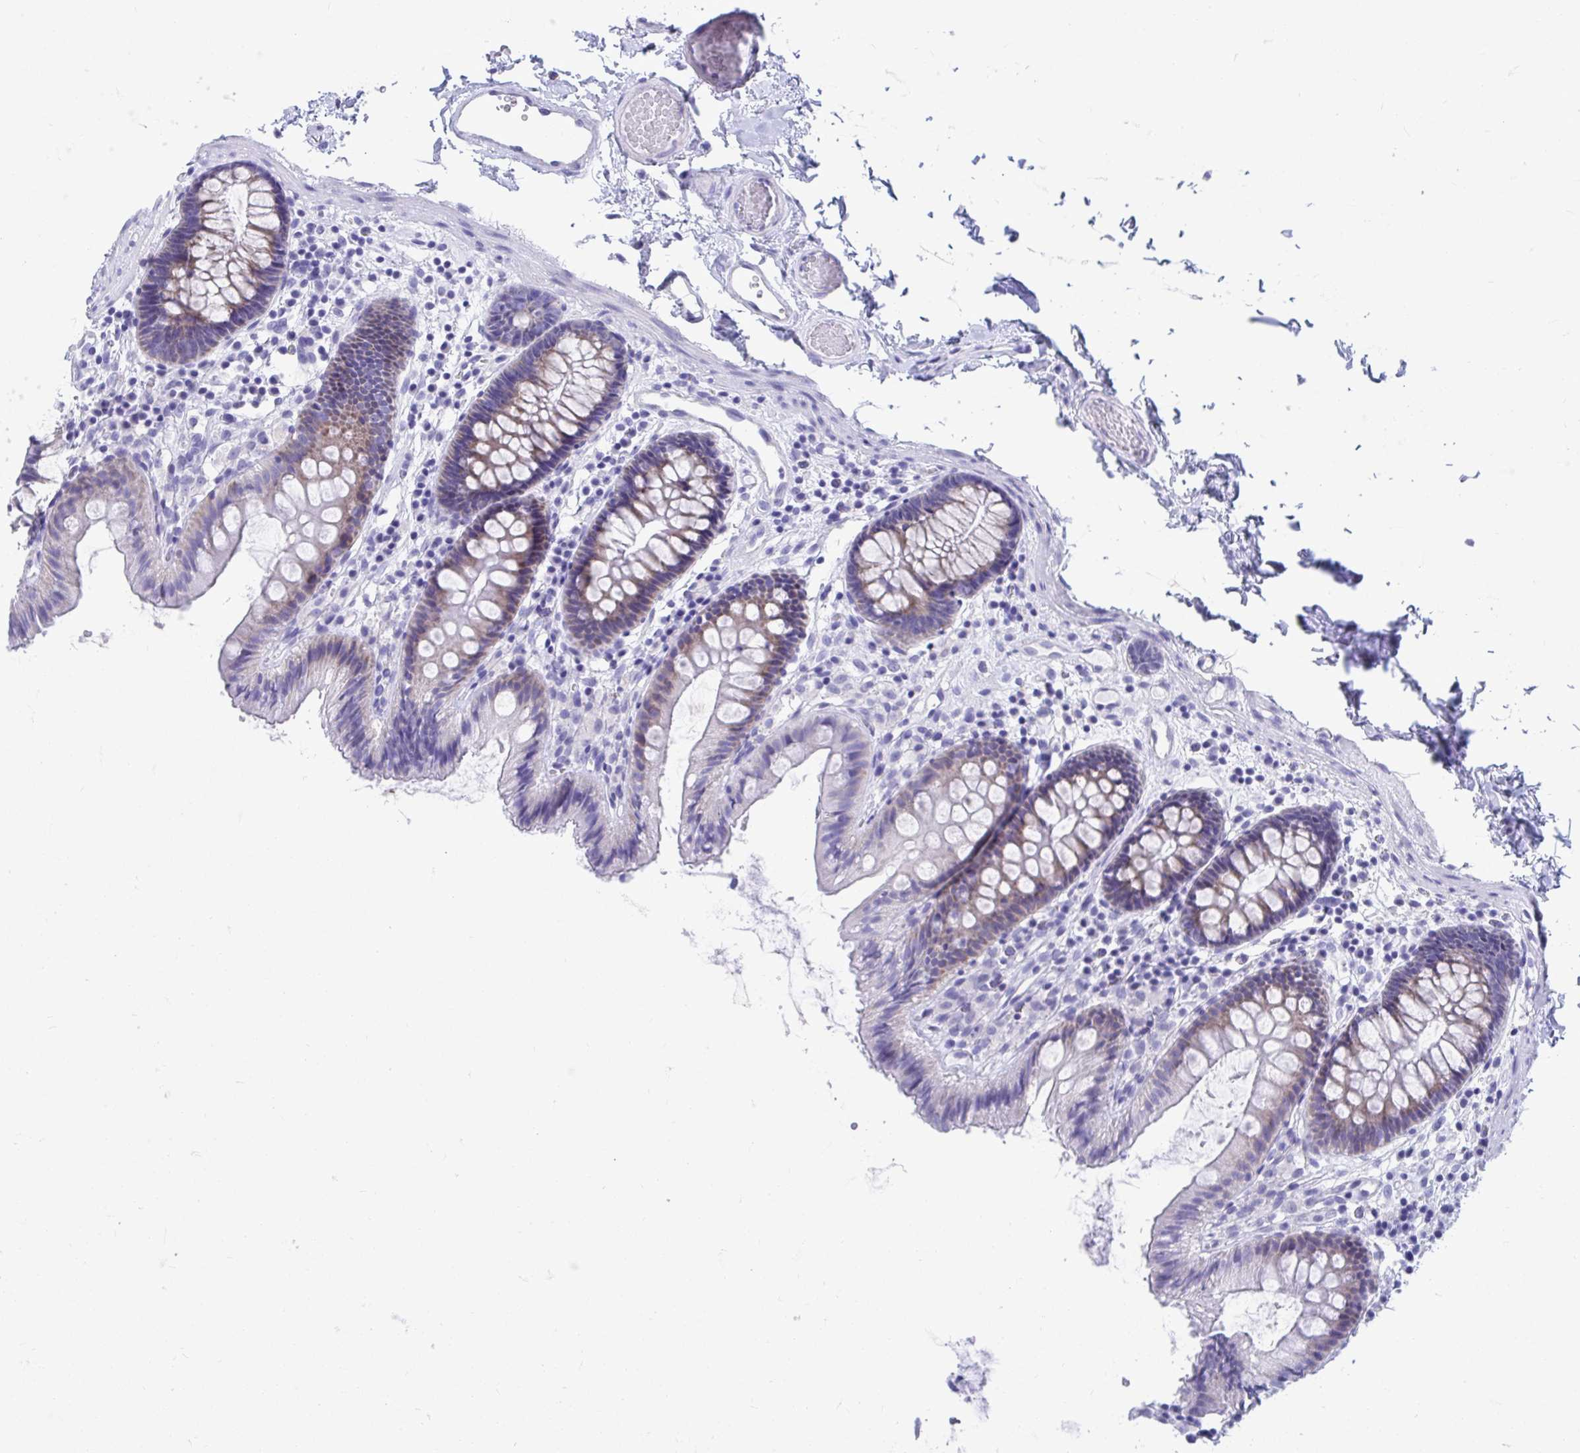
{"staining": {"intensity": "negative", "quantity": "none", "location": "none"}, "tissue": "colon", "cell_type": "Endothelial cells", "image_type": "normal", "snomed": [{"axis": "morphology", "description": "Normal tissue, NOS"}, {"axis": "topography", "description": "Colon"}], "caption": "DAB (3,3'-diaminobenzidine) immunohistochemical staining of normal colon reveals no significant staining in endothelial cells.", "gene": "SHISA8", "patient": {"sex": "male", "age": 84}}